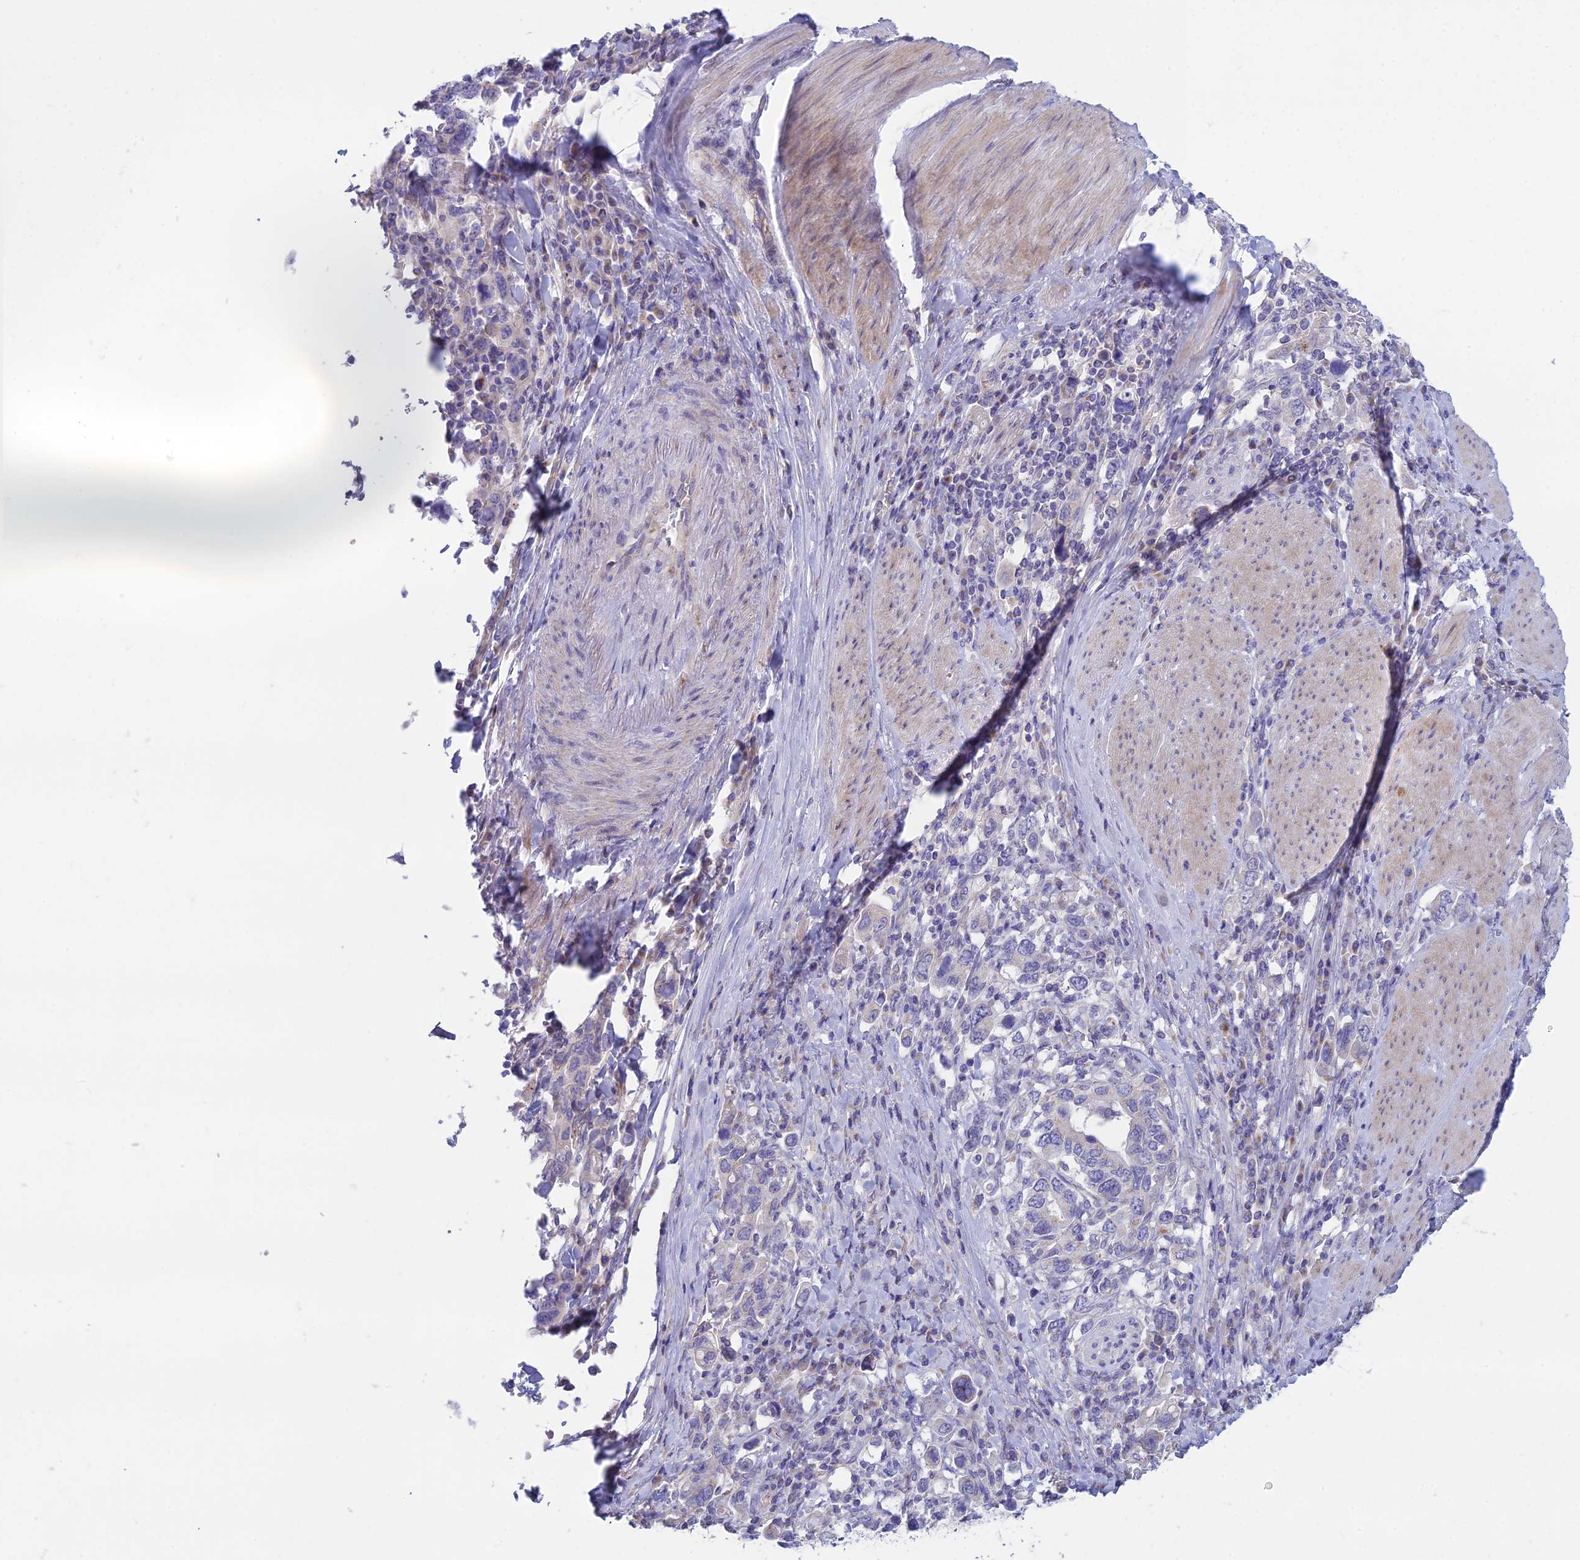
{"staining": {"intensity": "negative", "quantity": "none", "location": "none"}, "tissue": "stomach cancer", "cell_type": "Tumor cells", "image_type": "cancer", "snomed": [{"axis": "morphology", "description": "Adenocarcinoma, NOS"}, {"axis": "topography", "description": "Stomach, upper"}, {"axis": "topography", "description": "Stomach"}], "caption": "Adenocarcinoma (stomach) was stained to show a protein in brown. There is no significant positivity in tumor cells.", "gene": "ZNF564", "patient": {"sex": "male", "age": 62}}